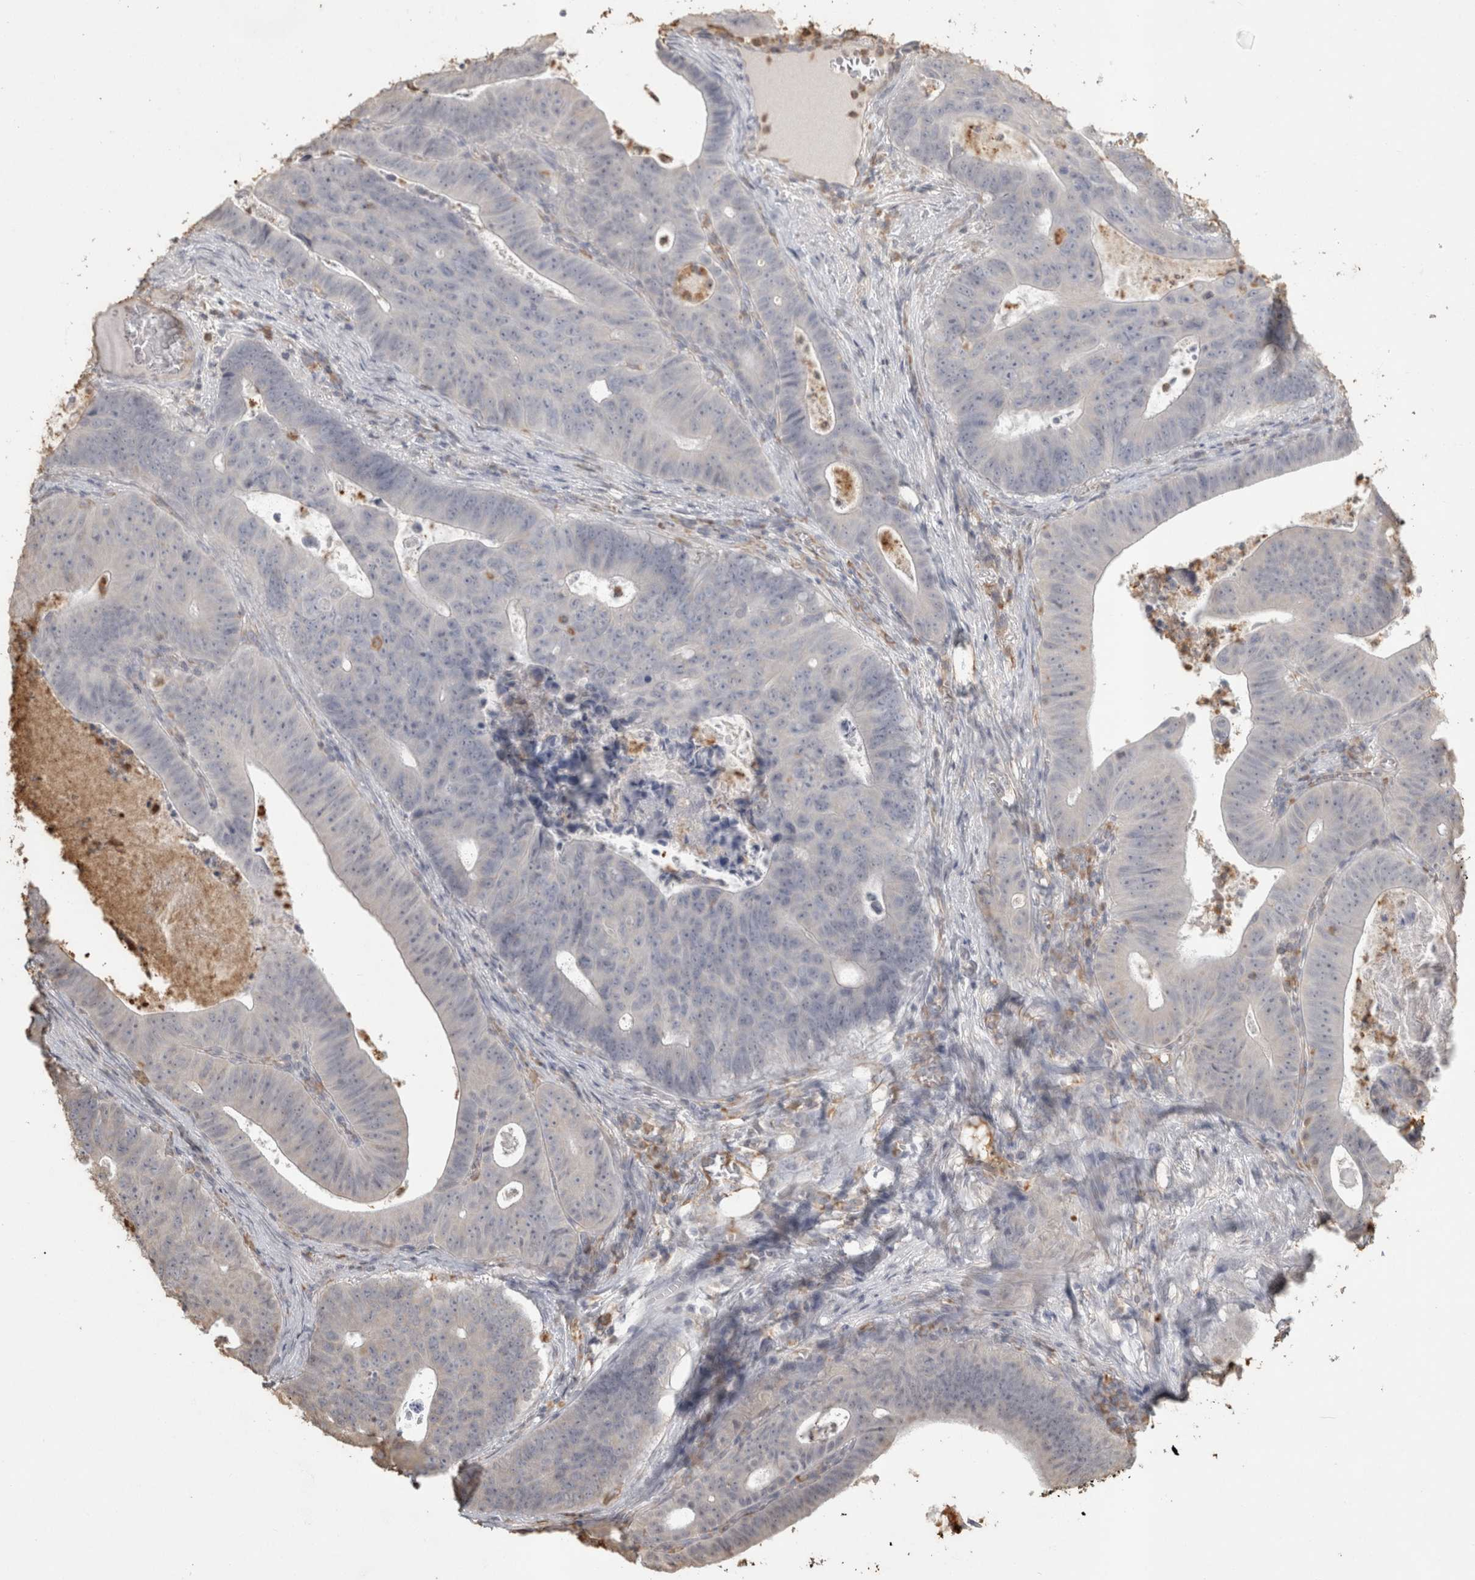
{"staining": {"intensity": "negative", "quantity": "none", "location": "none"}, "tissue": "colorectal cancer", "cell_type": "Tumor cells", "image_type": "cancer", "snomed": [{"axis": "morphology", "description": "Adenocarcinoma, NOS"}, {"axis": "topography", "description": "Colon"}], "caption": "High magnification brightfield microscopy of colorectal cancer (adenocarcinoma) stained with DAB (3,3'-diaminobenzidine) (brown) and counterstained with hematoxylin (blue): tumor cells show no significant staining. (Brightfield microscopy of DAB immunohistochemistry (IHC) at high magnification).", "gene": "REPS2", "patient": {"sex": "male", "age": 87}}